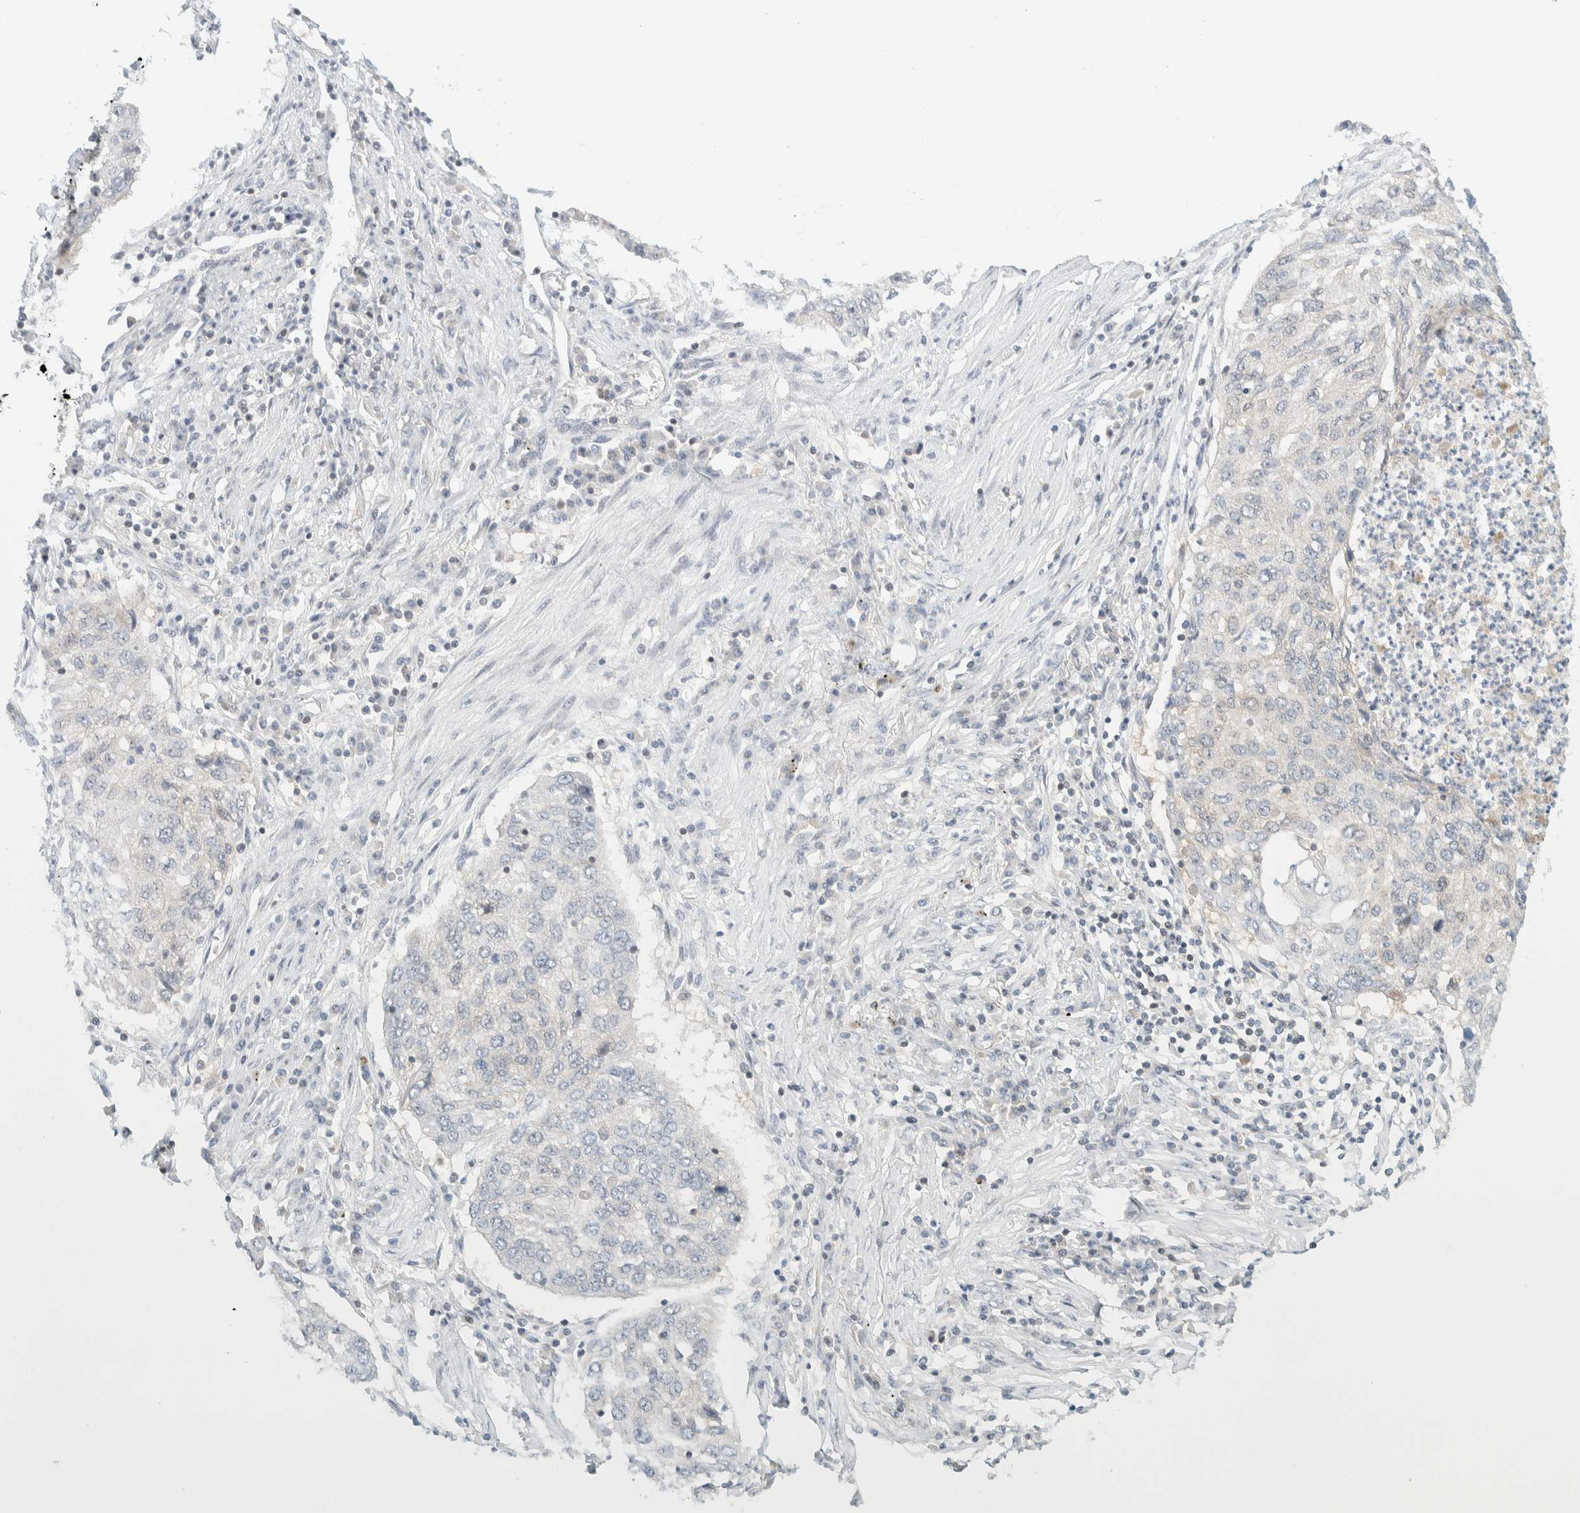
{"staining": {"intensity": "negative", "quantity": "none", "location": "none"}, "tissue": "lung cancer", "cell_type": "Tumor cells", "image_type": "cancer", "snomed": [{"axis": "morphology", "description": "Squamous cell carcinoma, NOS"}, {"axis": "topography", "description": "Lung"}], "caption": "Tumor cells are negative for brown protein staining in lung cancer (squamous cell carcinoma).", "gene": "PCYT2", "patient": {"sex": "female", "age": 63}}